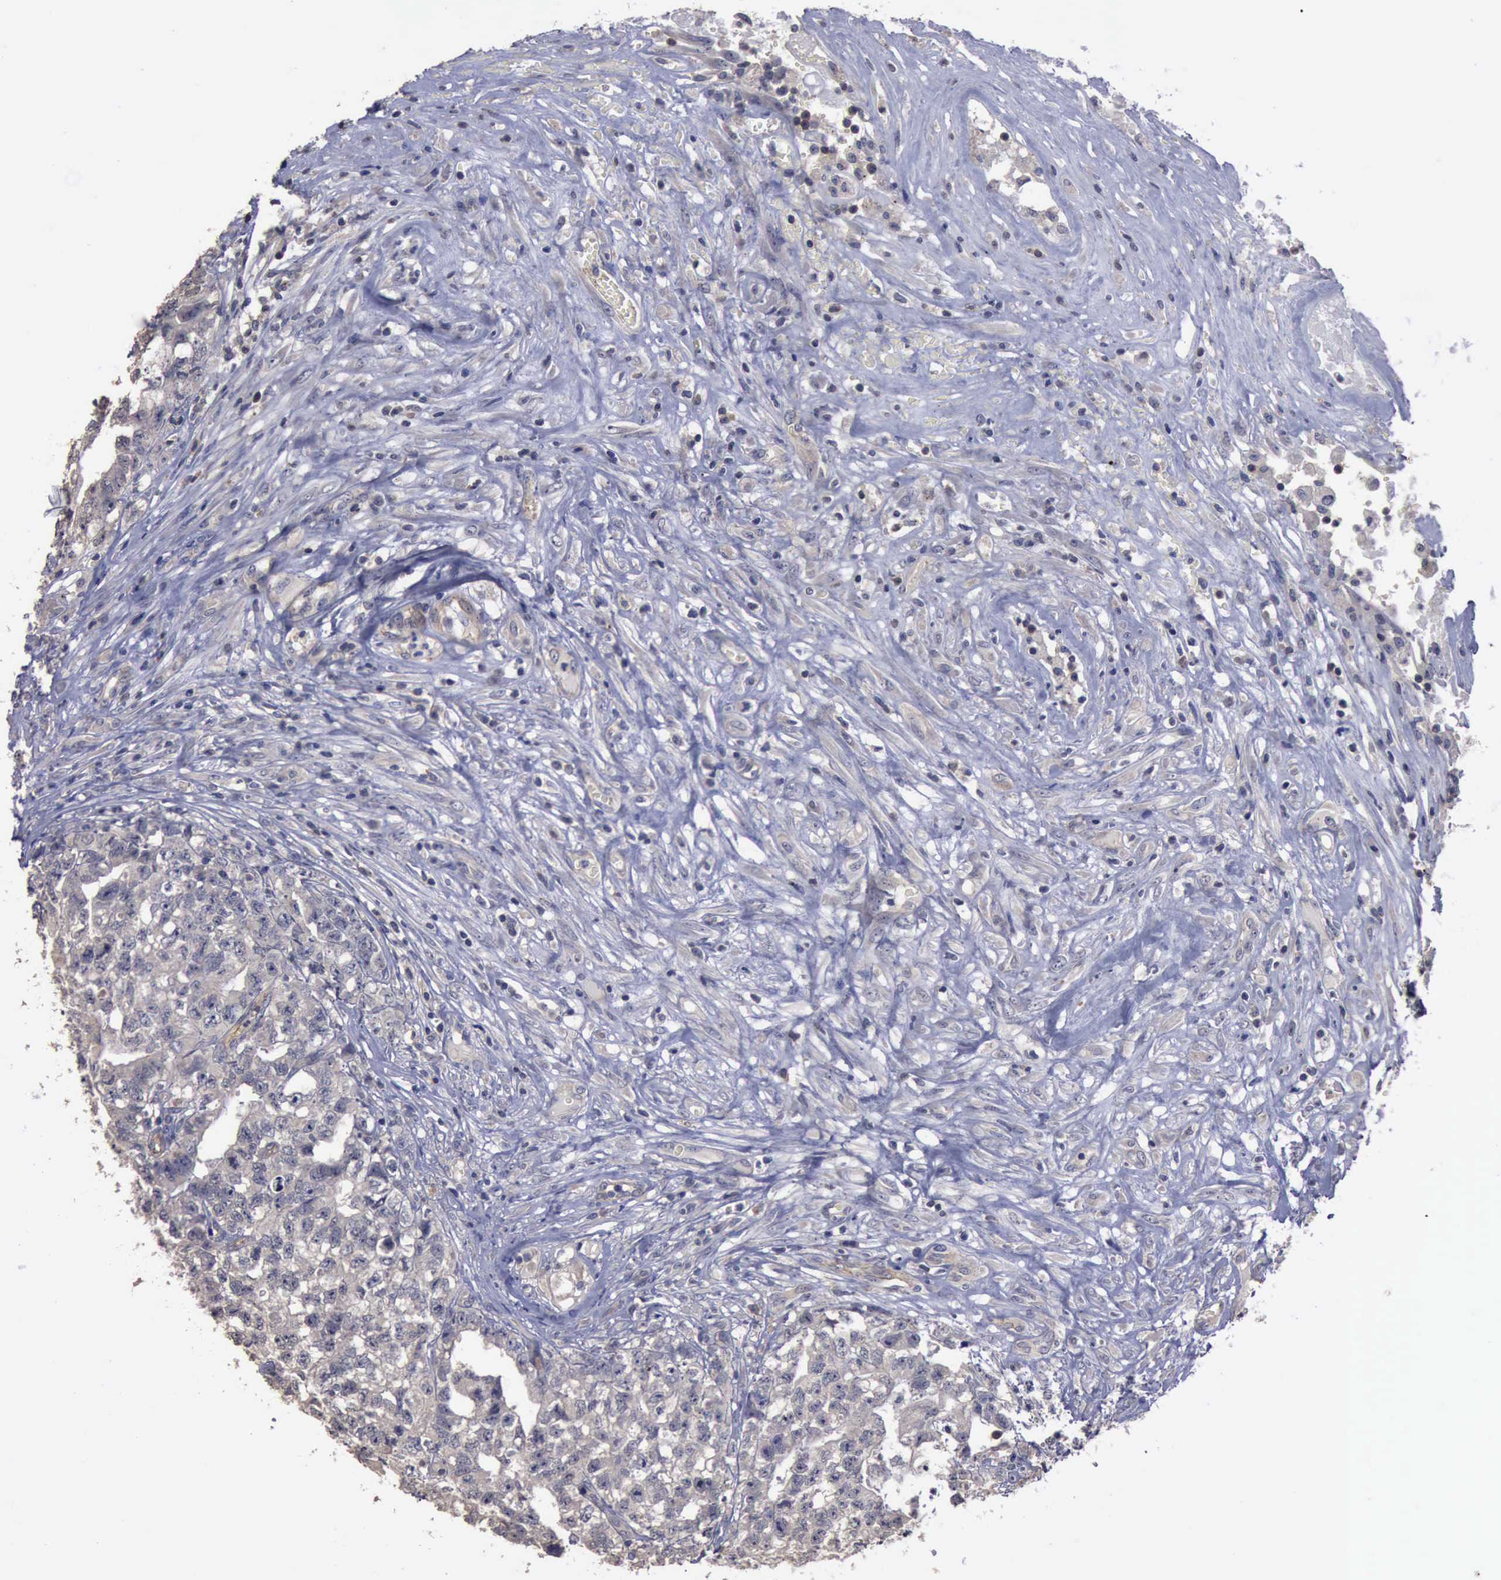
{"staining": {"intensity": "negative", "quantity": "none", "location": "none"}, "tissue": "testis cancer", "cell_type": "Tumor cells", "image_type": "cancer", "snomed": [{"axis": "morphology", "description": "Carcinoma, Embryonal, NOS"}, {"axis": "topography", "description": "Testis"}], "caption": "This is an IHC image of embryonal carcinoma (testis). There is no expression in tumor cells.", "gene": "CRKL", "patient": {"sex": "male", "age": 31}}